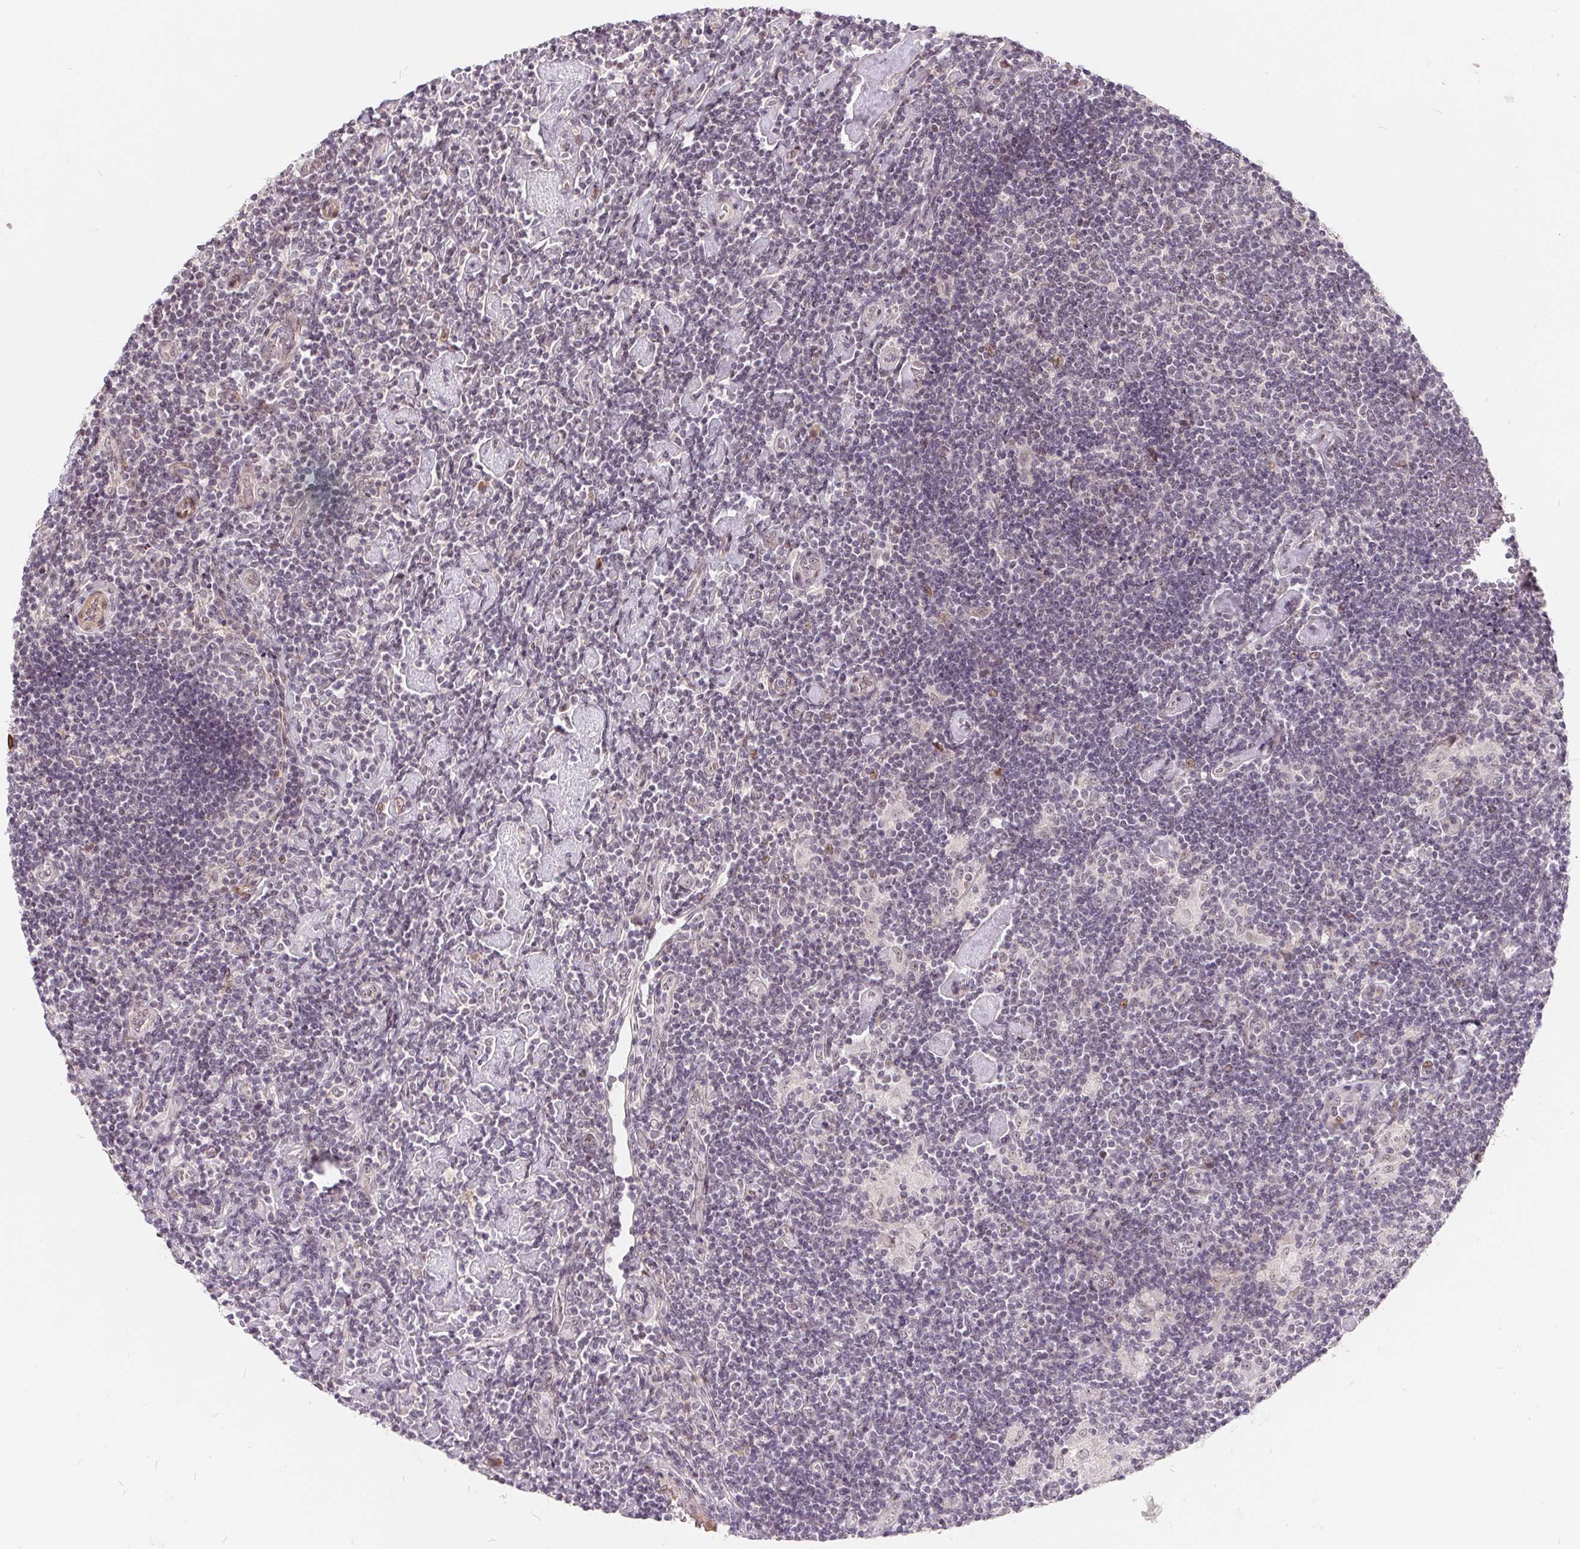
{"staining": {"intensity": "negative", "quantity": "none", "location": "none"}, "tissue": "lymphoma", "cell_type": "Tumor cells", "image_type": "cancer", "snomed": [{"axis": "morphology", "description": "Hodgkin's disease, NOS"}, {"axis": "topography", "description": "Lymph node"}], "caption": "Protein analysis of Hodgkin's disease demonstrates no significant expression in tumor cells. The staining is performed using DAB (3,3'-diaminobenzidine) brown chromogen with nuclei counter-stained in using hematoxylin.", "gene": "NRG2", "patient": {"sex": "male", "age": 40}}